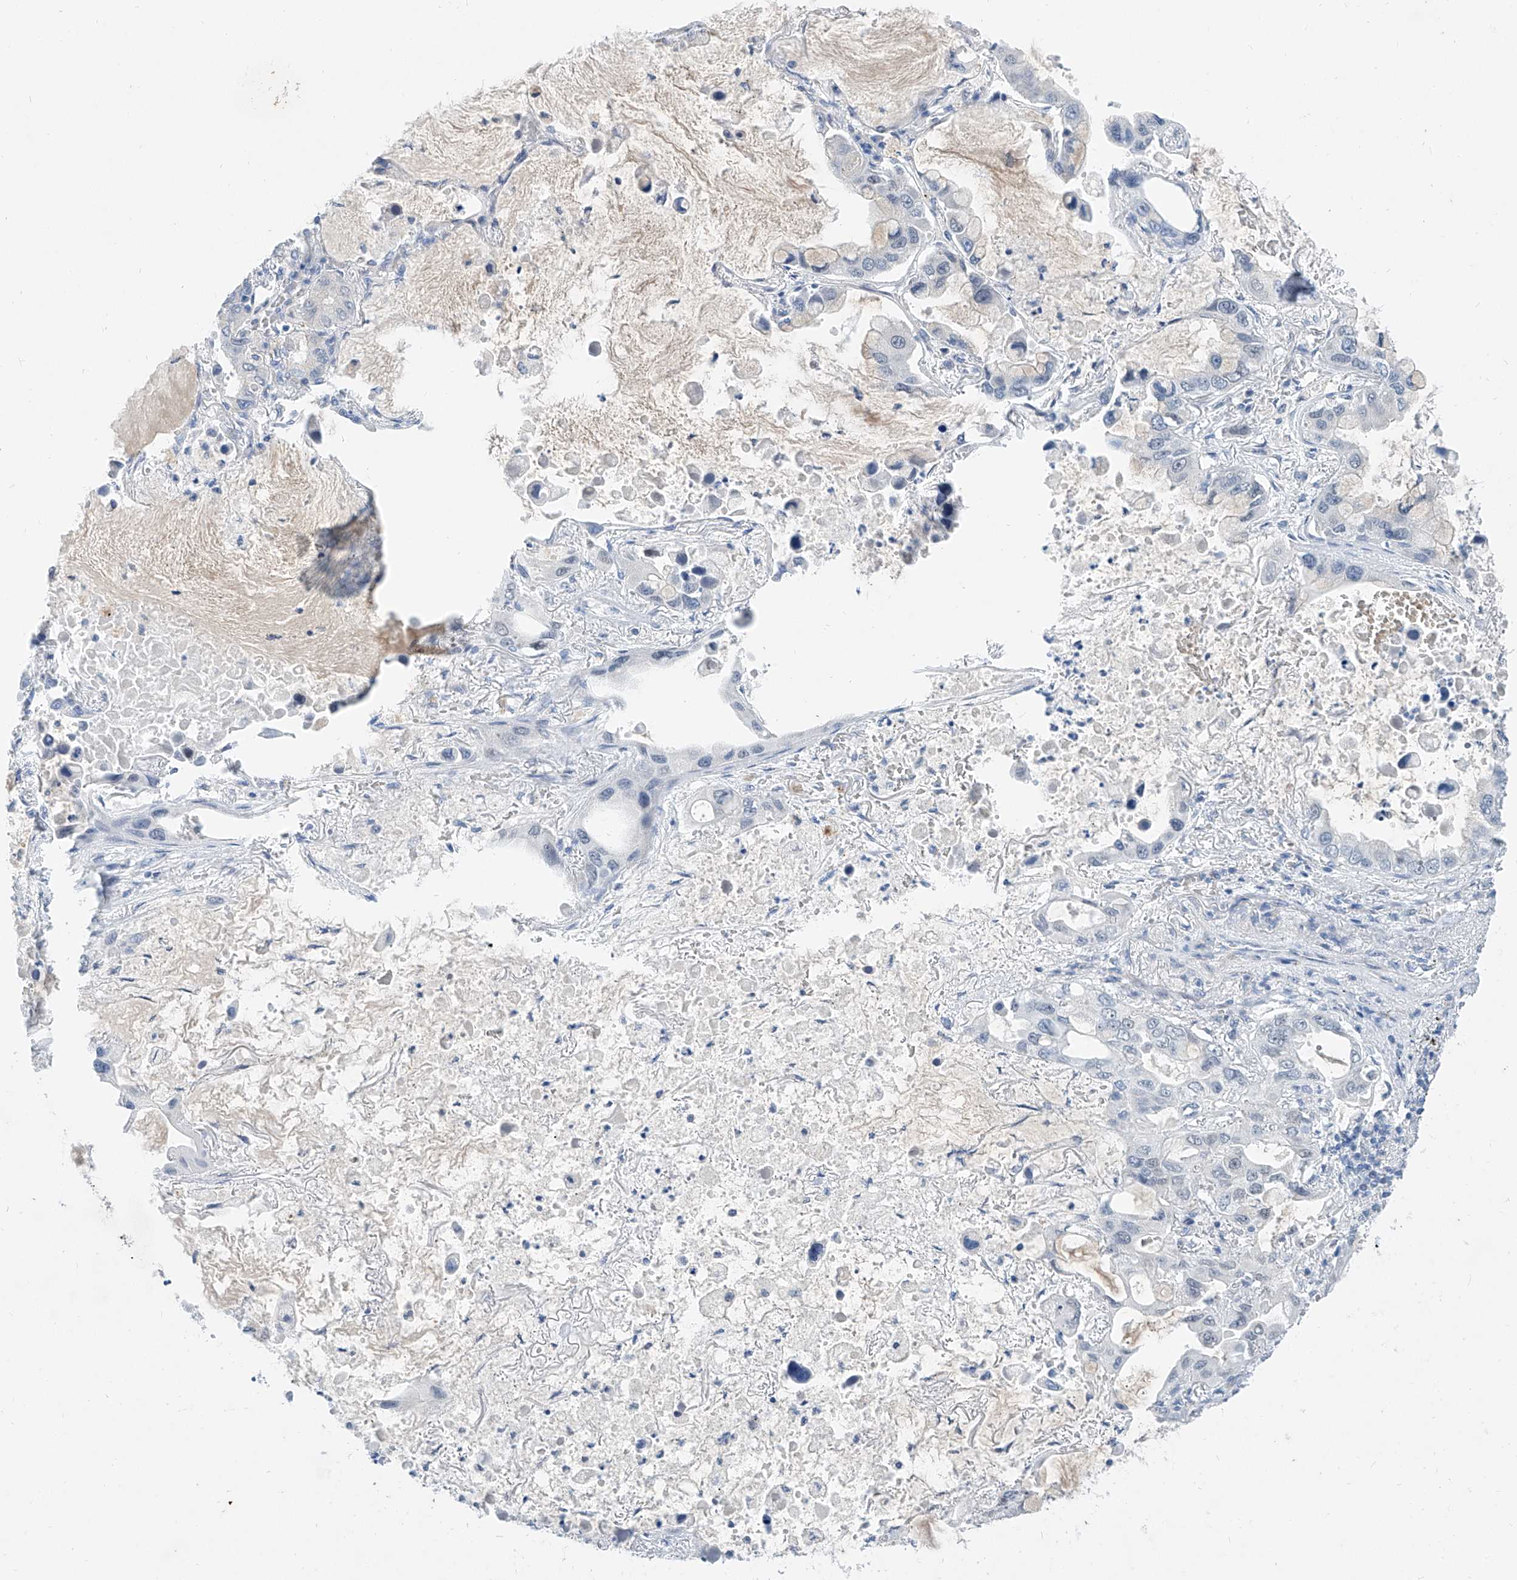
{"staining": {"intensity": "negative", "quantity": "none", "location": "none"}, "tissue": "lung cancer", "cell_type": "Tumor cells", "image_type": "cancer", "snomed": [{"axis": "morphology", "description": "Adenocarcinoma, NOS"}, {"axis": "topography", "description": "Lung"}], "caption": "DAB immunohistochemical staining of lung adenocarcinoma shows no significant expression in tumor cells. The staining is performed using DAB (3,3'-diaminobenzidine) brown chromogen with nuclei counter-stained in using hematoxylin.", "gene": "BPTF", "patient": {"sex": "male", "age": 64}}